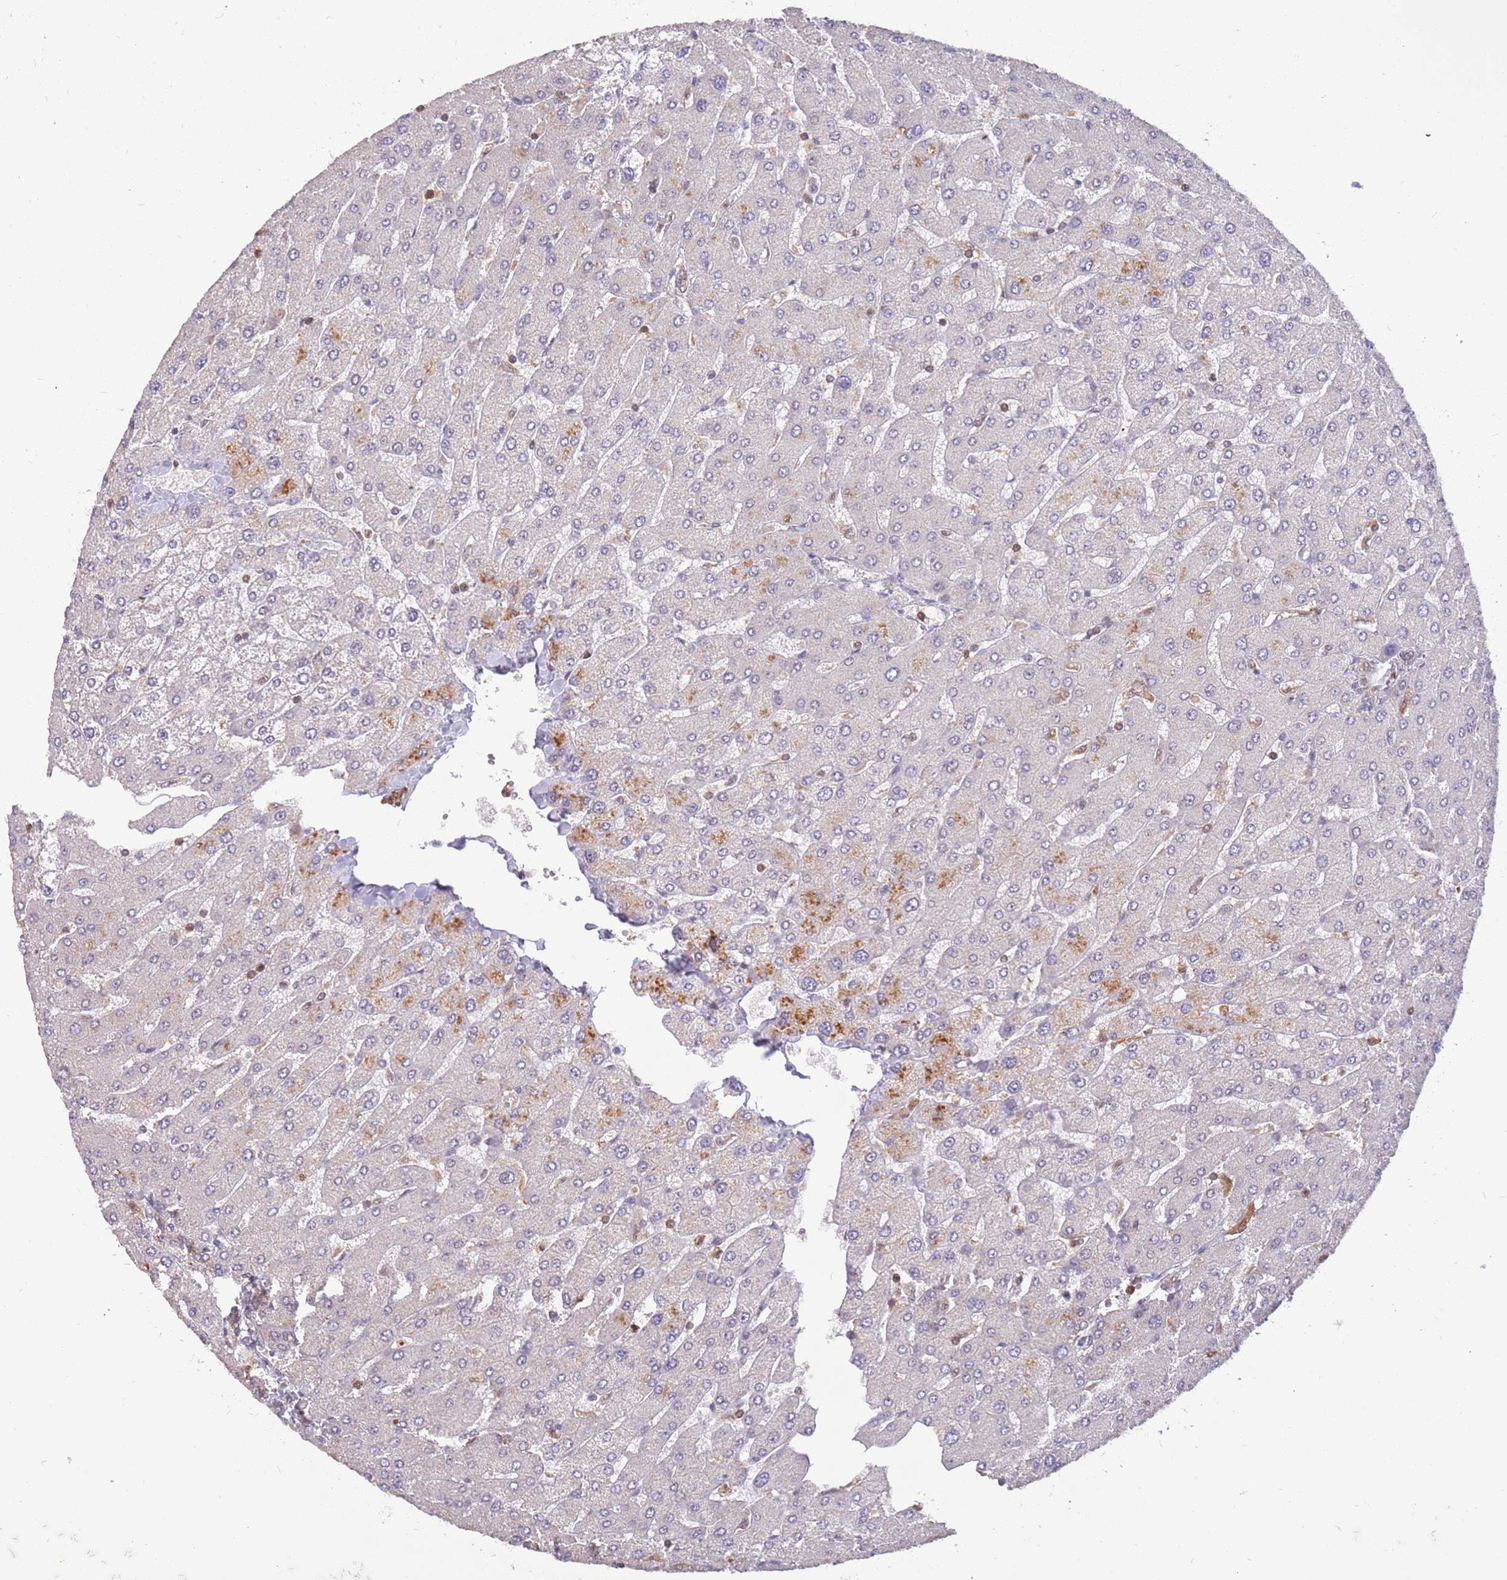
{"staining": {"intensity": "negative", "quantity": "none", "location": "none"}, "tissue": "liver", "cell_type": "Cholangiocytes", "image_type": "normal", "snomed": [{"axis": "morphology", "description": "Normal tissue, NOS"}, {"axis": "topography", "description": "Liver"}], "caption": "Immunohistochemical staining of normal liver reveals no significant positivity in cholangiocytes.", "gene": "GBP2", "patient": {"sex": "male", "age": 55}}